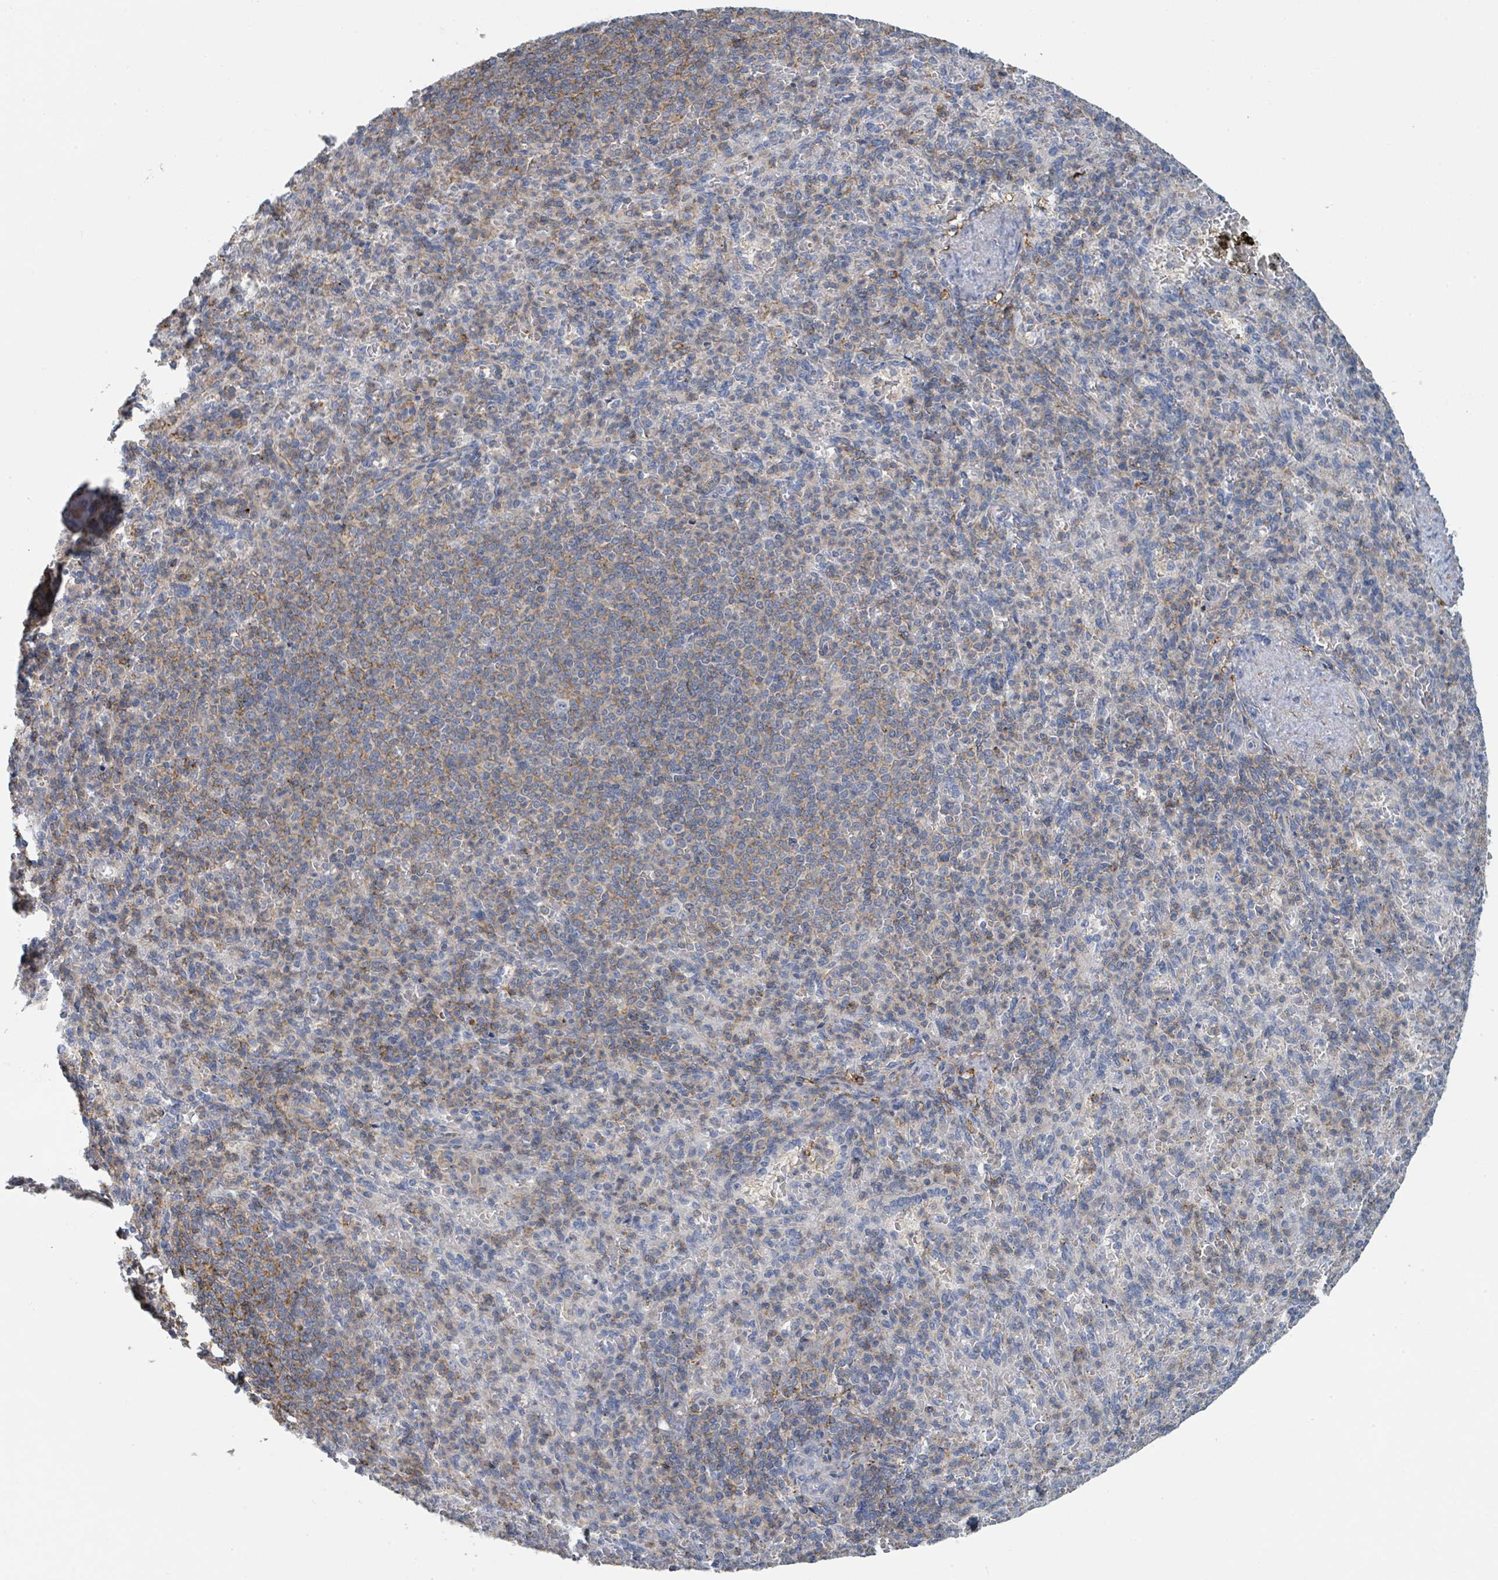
{"staining": {"intensity": "negative", "quantity": "none", "location": "none"}, "tissue": "spleen", "cell_type": "Cells in red pulp", "image_type": "normal", "snomed": [{"axis": "morphology", "description": "Normal tissue, NOS"}, {"axis": "topography", "description": "Spleen"}], "caption": "Cells in red pulp are negative for protein expression in normal human spleen. The staining is performed using DAB (3,3'-diaminobenzidine) brown chromogen with nuclei counter-stained in using hematoxylin.", "gene": "LRRC42", "patient": {"sex": "female", "age": 74}}